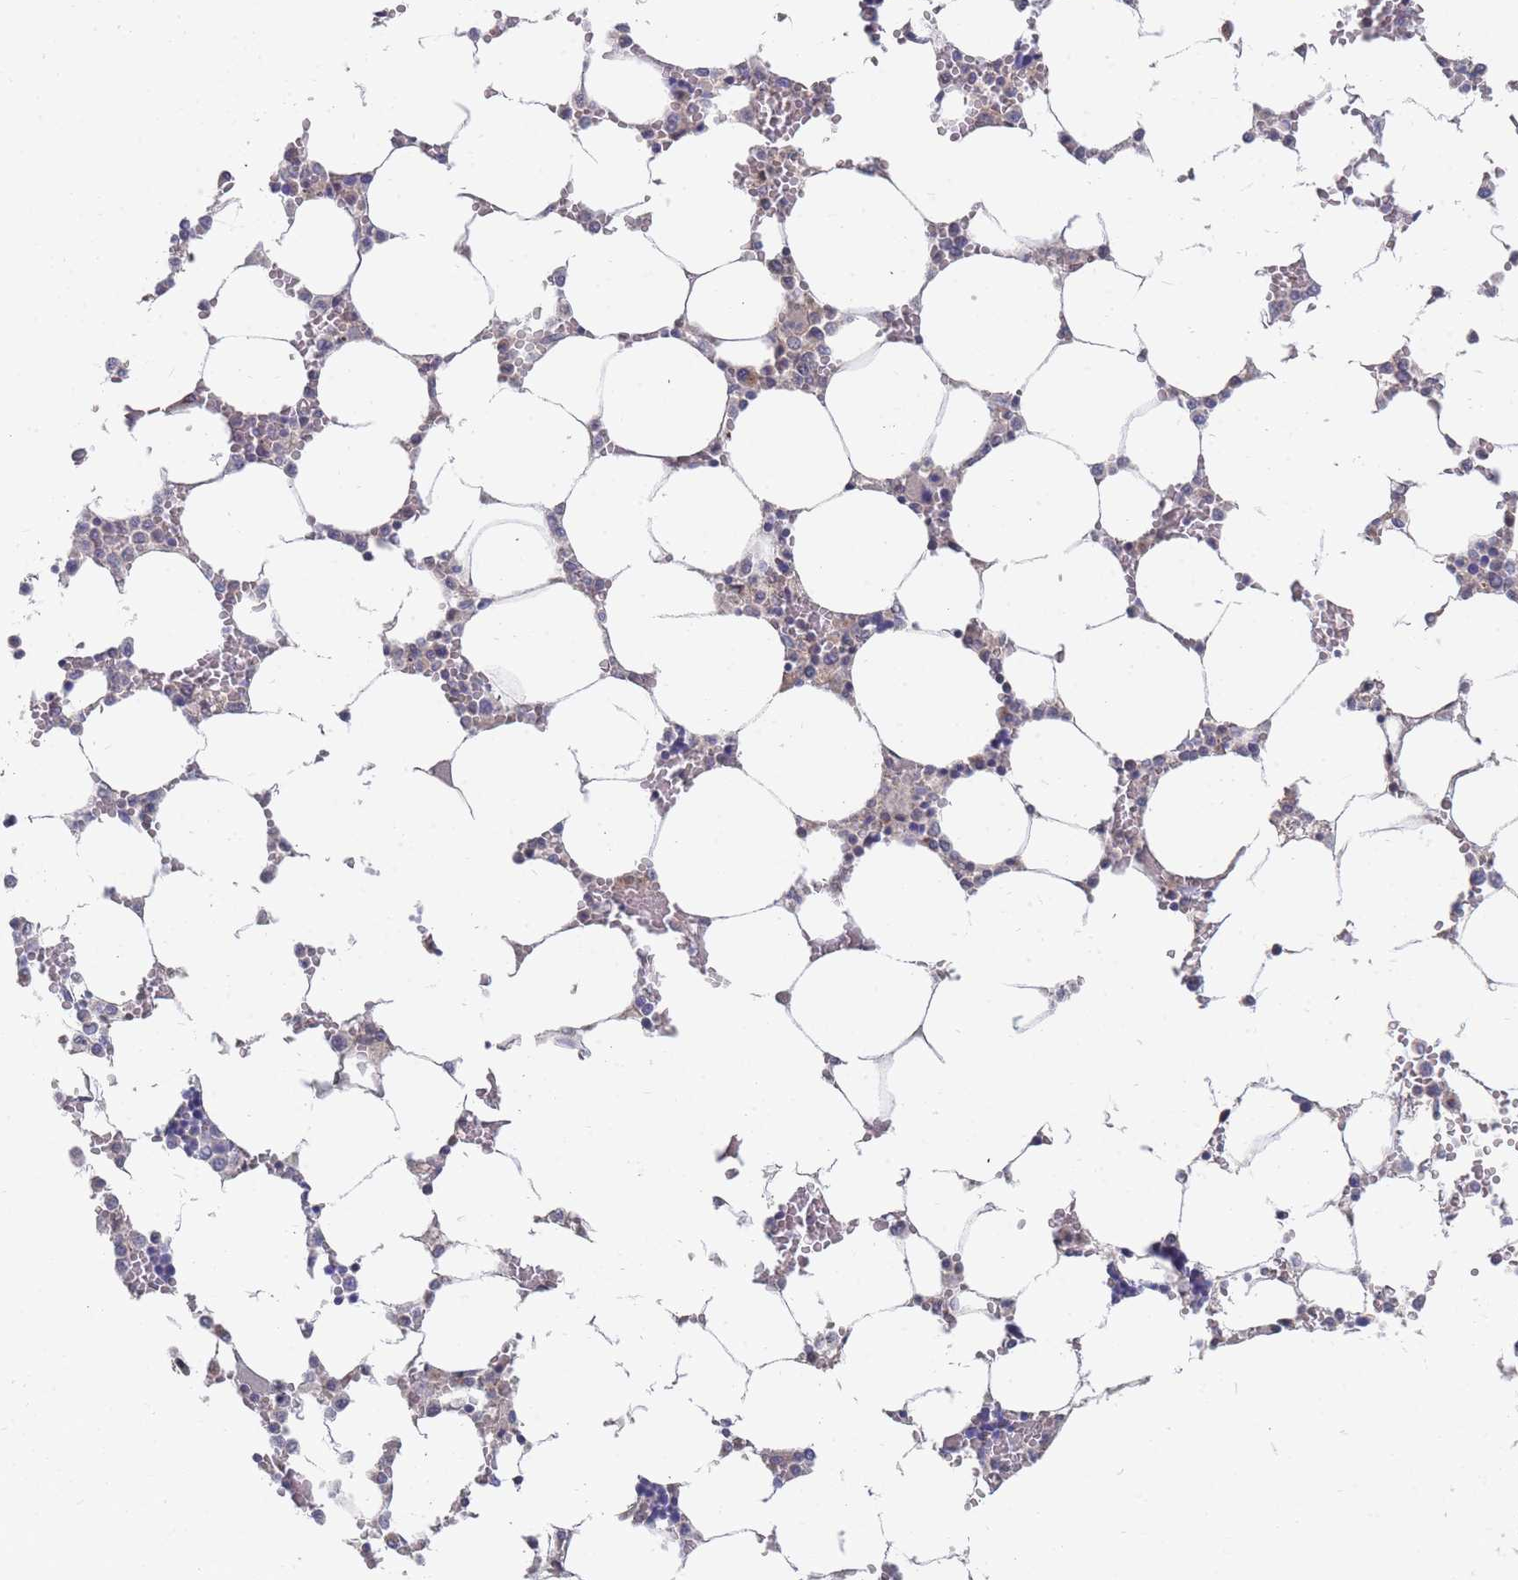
{"staining": {"intensity": "weak", "quantity": "<25%", "location": "cytoplasmic/membranous"}, "tissue": "bone marrow", "cell_type": "Hematopoietic cells", "image_type": "normal", "snomed": [{"axis": "morphology", "description": "Normal tissue, NOS"}, {"axis": "topography", "description": "Bone marrow"}], "caption": "High power microscopy image of an immunohistochemistry (IHC) image of benign bone marrow, revealing no significant staining in hematopoietic cells.", "gene": "SLC35F5", "patient": {"sex": "male", "age": 64}}